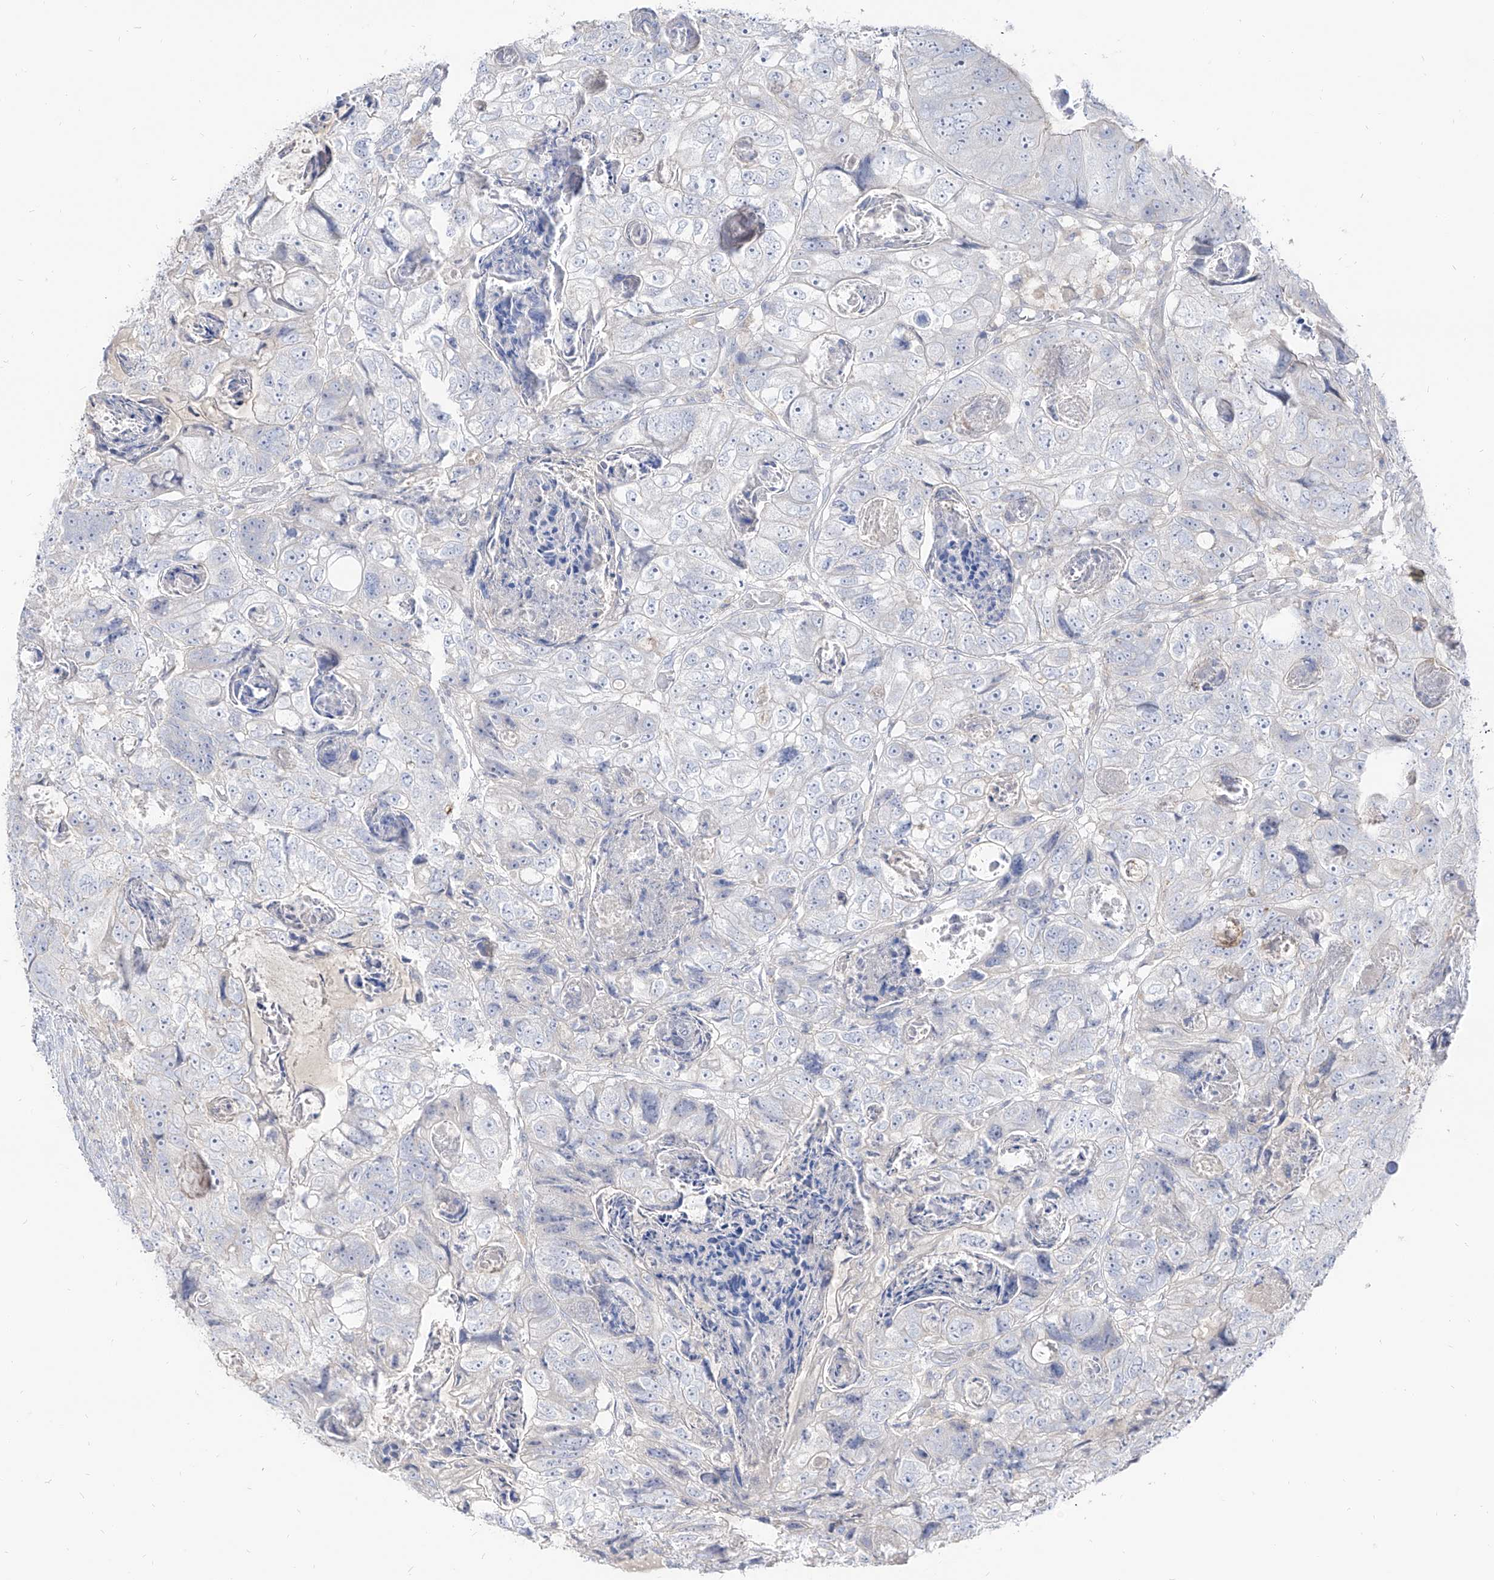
{"staining": {"intensity": "negative", "quantity": "none", "location": "none"}, "tissue": "colorectal cancer", "cell_type": "Tumor cells", "image_type": "cancer", "snomed": [{"axis": "morphology", "description": "Adenocarcinoma, NOS"}, {"axis": "topography", "description": "Rectum"}], "caption": "Photomicrograph shows no significant protein expression in tumor cells of colorectal cancer. (DAB IHC visualized using brightfield microscopy, high magnification).", "gene": "RBFOX3", "patient": {"sex": "male", "age": 59}}